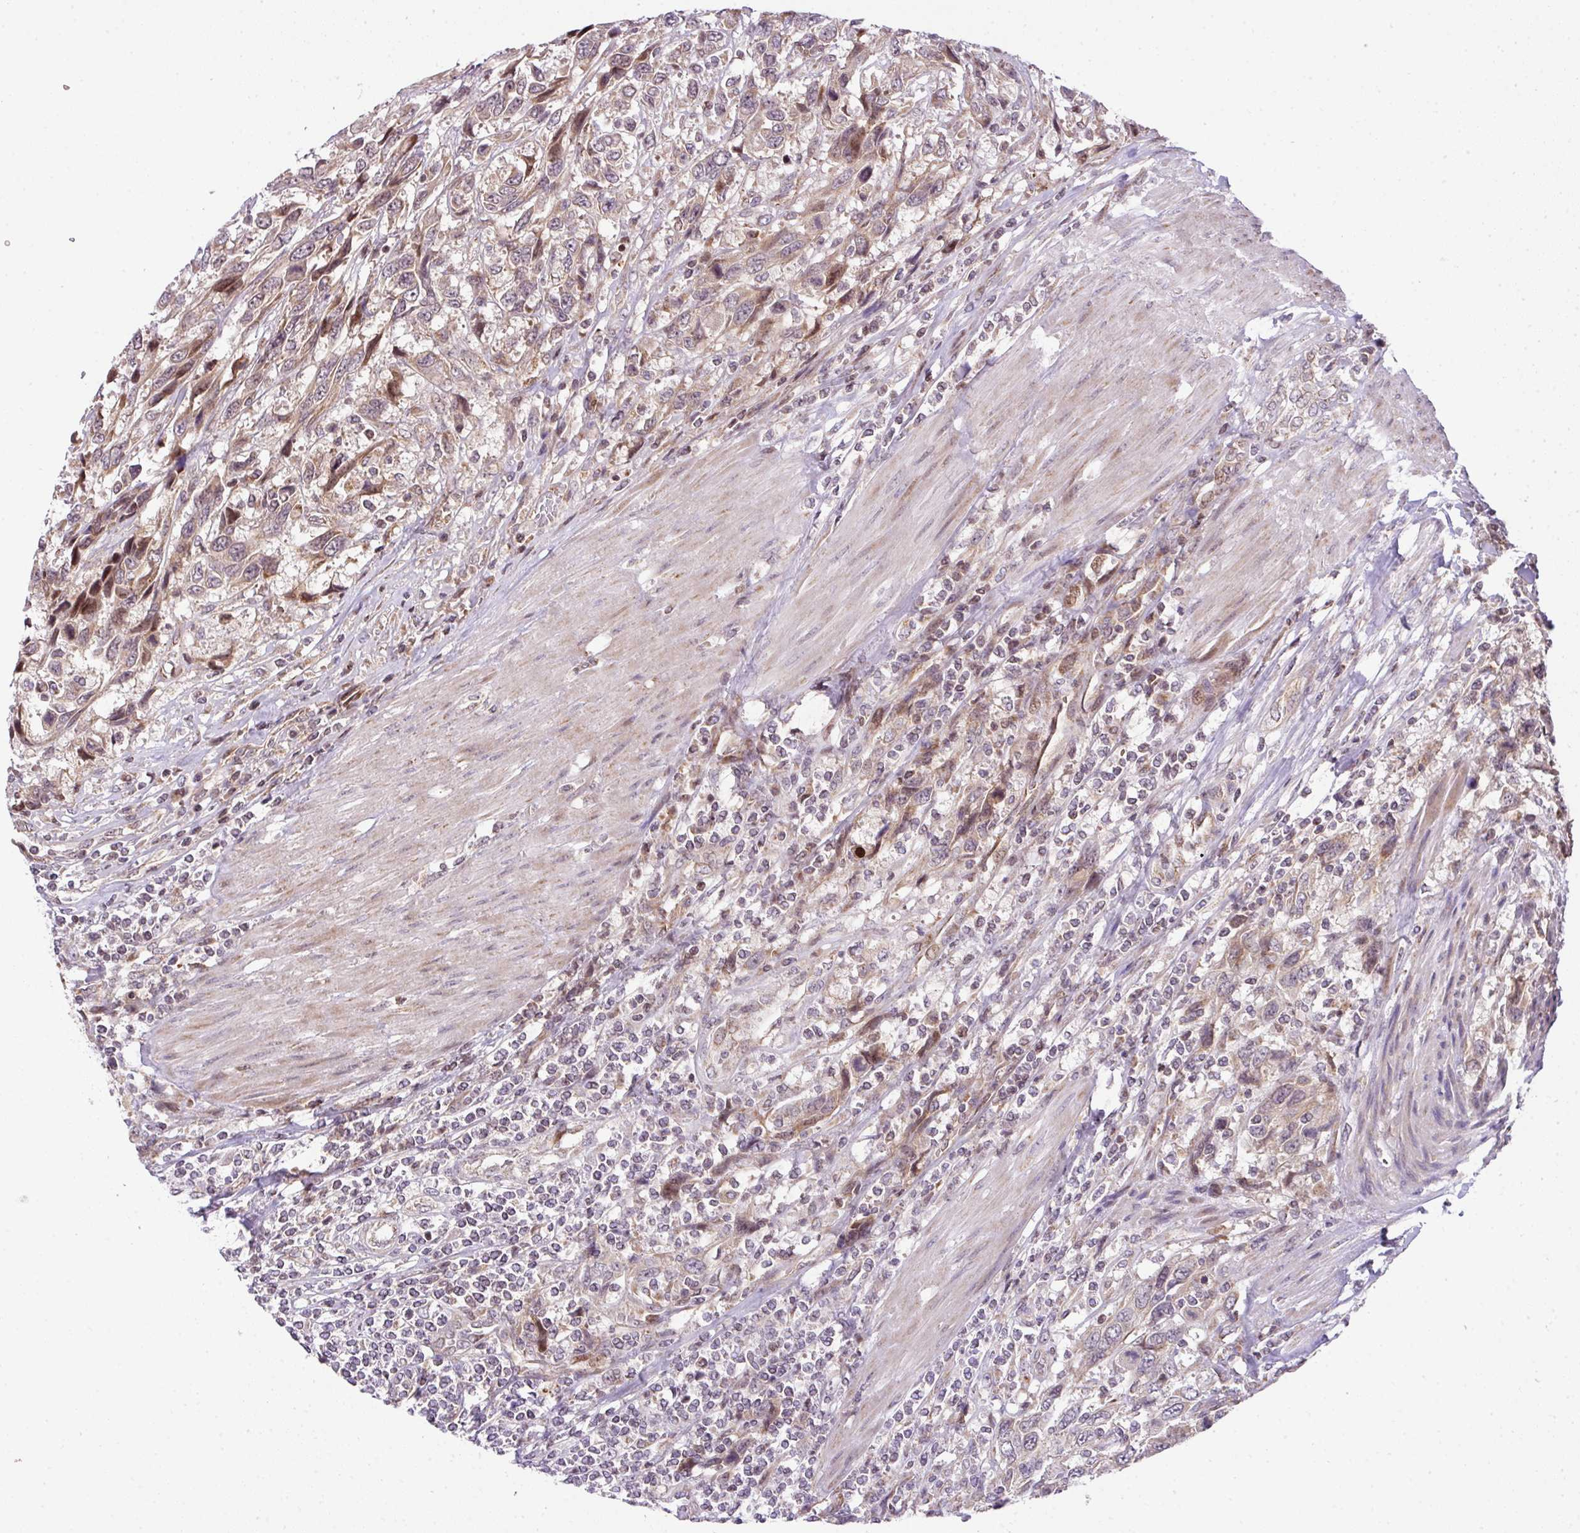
{"staining": {"intensity": "weak", "quantity": "25%-75%", "location": "cytoplasmic/membranous"}, "tissue": "urothelial cancer", "cell_type": "Tumor cells", "image_type": "cancer", "snomed": [{"axis": "morphology", "description": "Urothelial carcinoma, High grade"}, {"axis": "topography", "description": "Urinary bladder"}], "caption": "Tumor cells display weak cytoplasmic/membranous positivity in approximately 25%-75% of cells in urothelial carcinoma (high-grade).", "gene": "PLK1", "patient": {"sex": "female", "age": 70}}